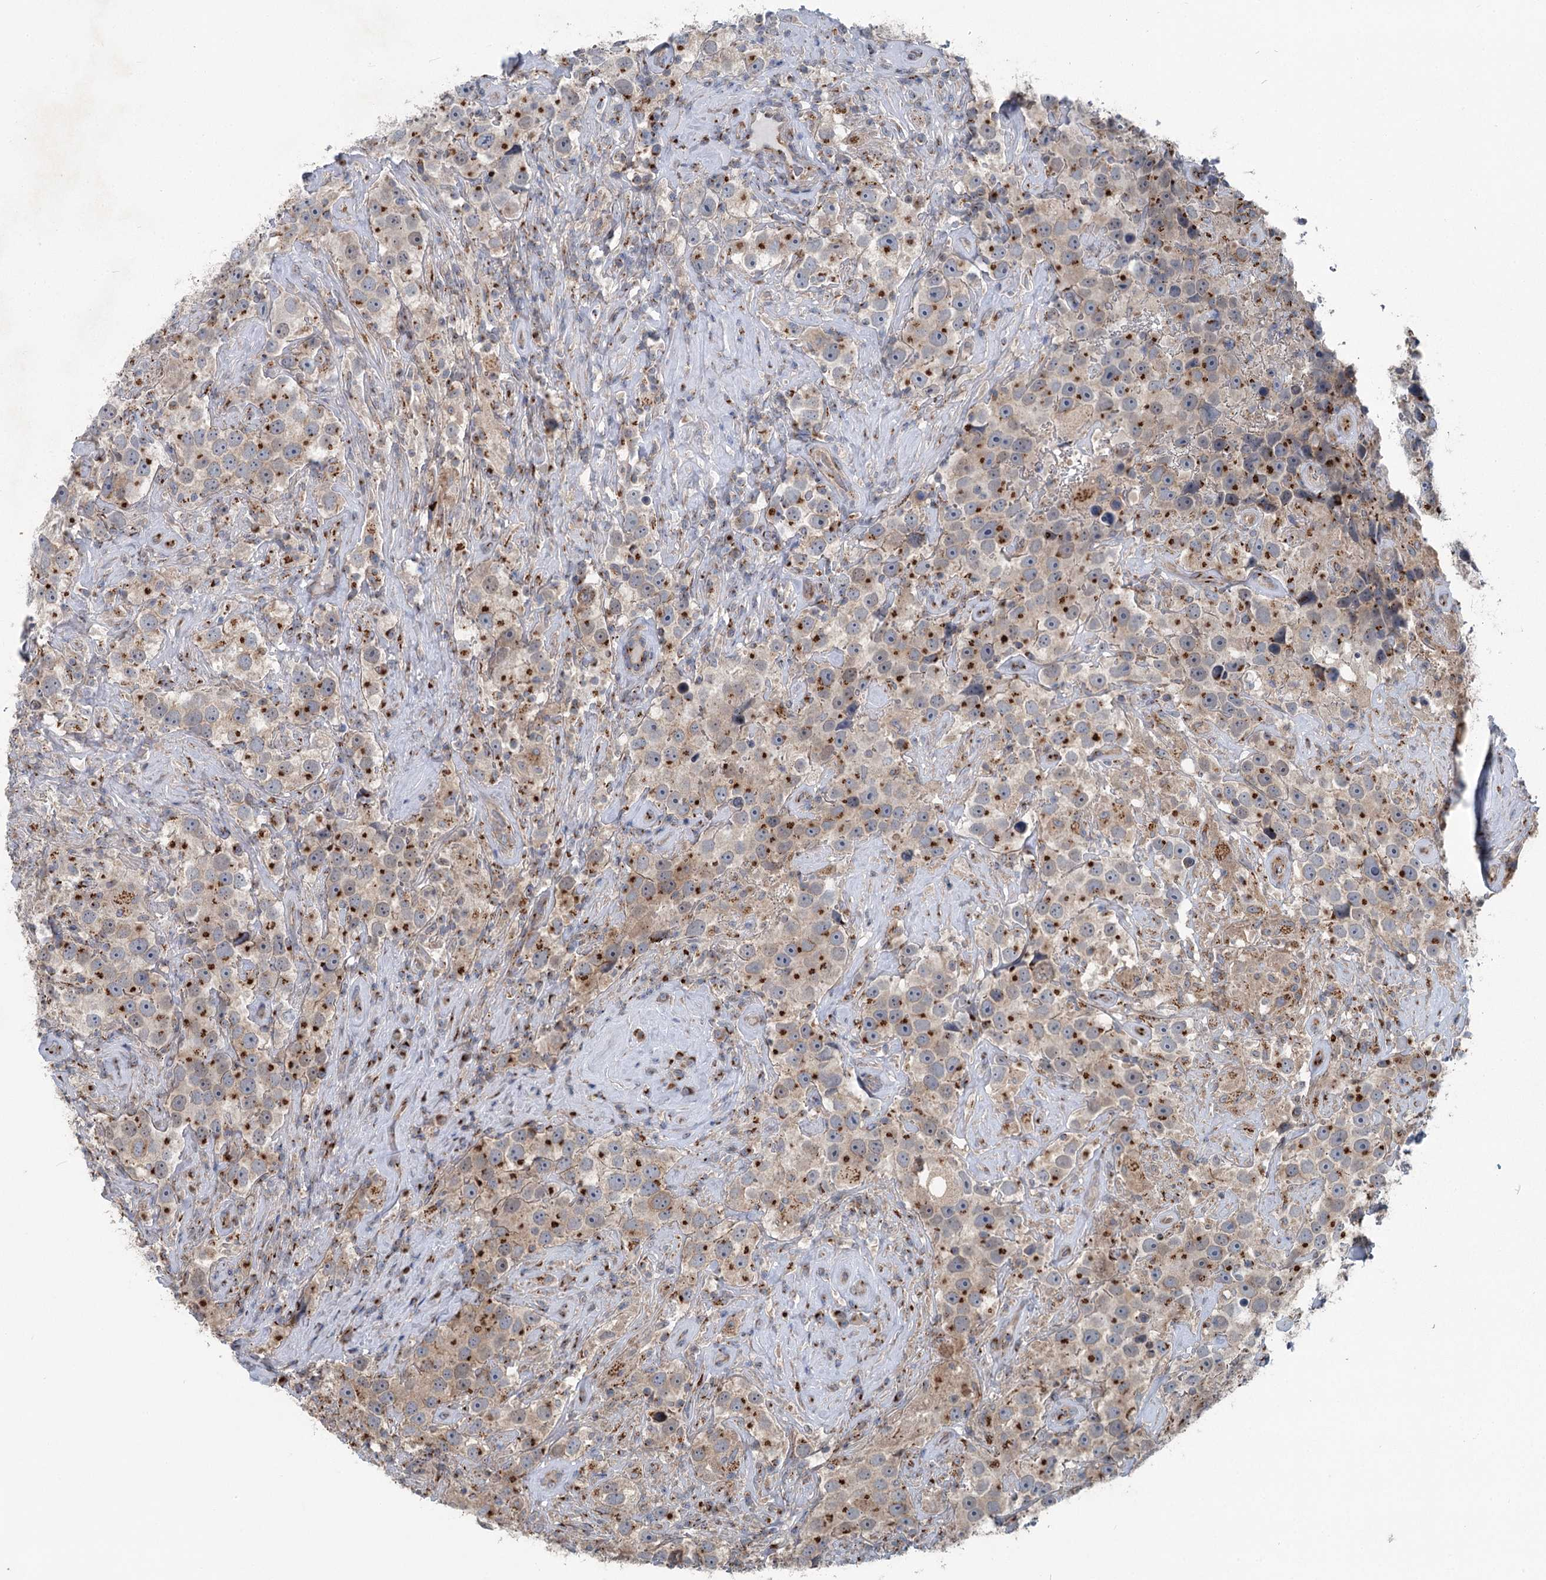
{"staining": {"intensity": "strong", "quantity": "<25%", "location": "cytoplasmic/membranous"}, "tissue": "testis cancer", "cell_type": "Tumor cells", "image_type": "cancer", "snomed": [{"axis": "morphology", "description": "Seminoma, NOS"}, {"axis": "topography", "description": "Testis"}], "caption": "Testis cancer (seminoma) tissue demonstrates strong cytoplasmic/membranous positivity in about <25% of tumor cells, visualized by immunohistochemistry.", "gene": "ITIH5", "patient": {"sex": "male", "age": 49}}